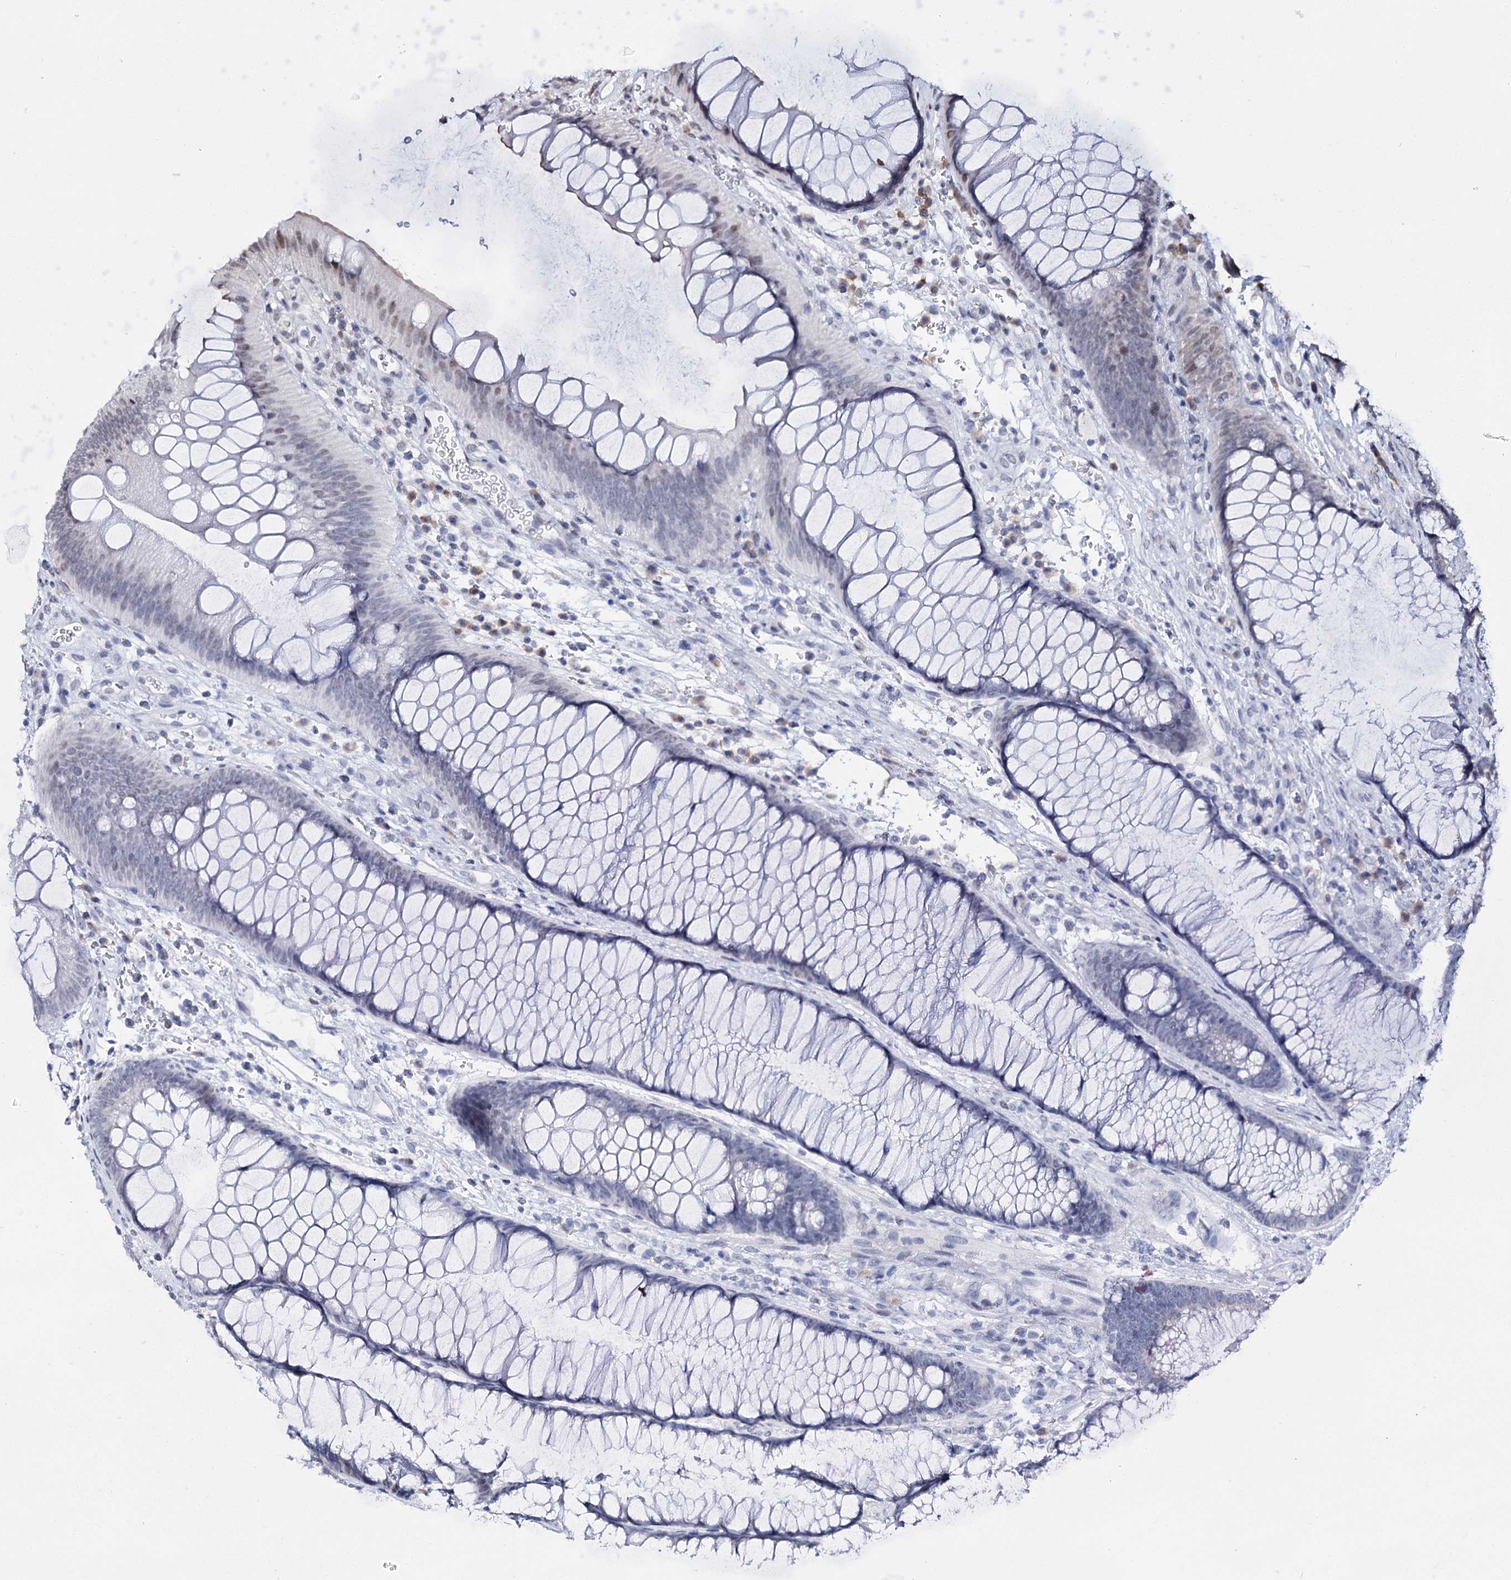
{"staining": {"intensity": "negative", "quantity": "none", "location": "none"}, "tissue": "colon", "cell_type": "Endothelial cells", "image_type": "normal", "snomed": [{"axis": "morphology", "description": "Normal tissue, NOS"}, {"axis": "topography", "description": "Colon"}], "caption": "Endothelial cells are negative for protein expression in benign human colon. Brightfield microscopy of immunohistochemistry stained with DAB (brown) and hematoxylin (blue), captured at high magnification.", "gene": "SPATS2", "patient": {"sex": "female", "age": 82}}